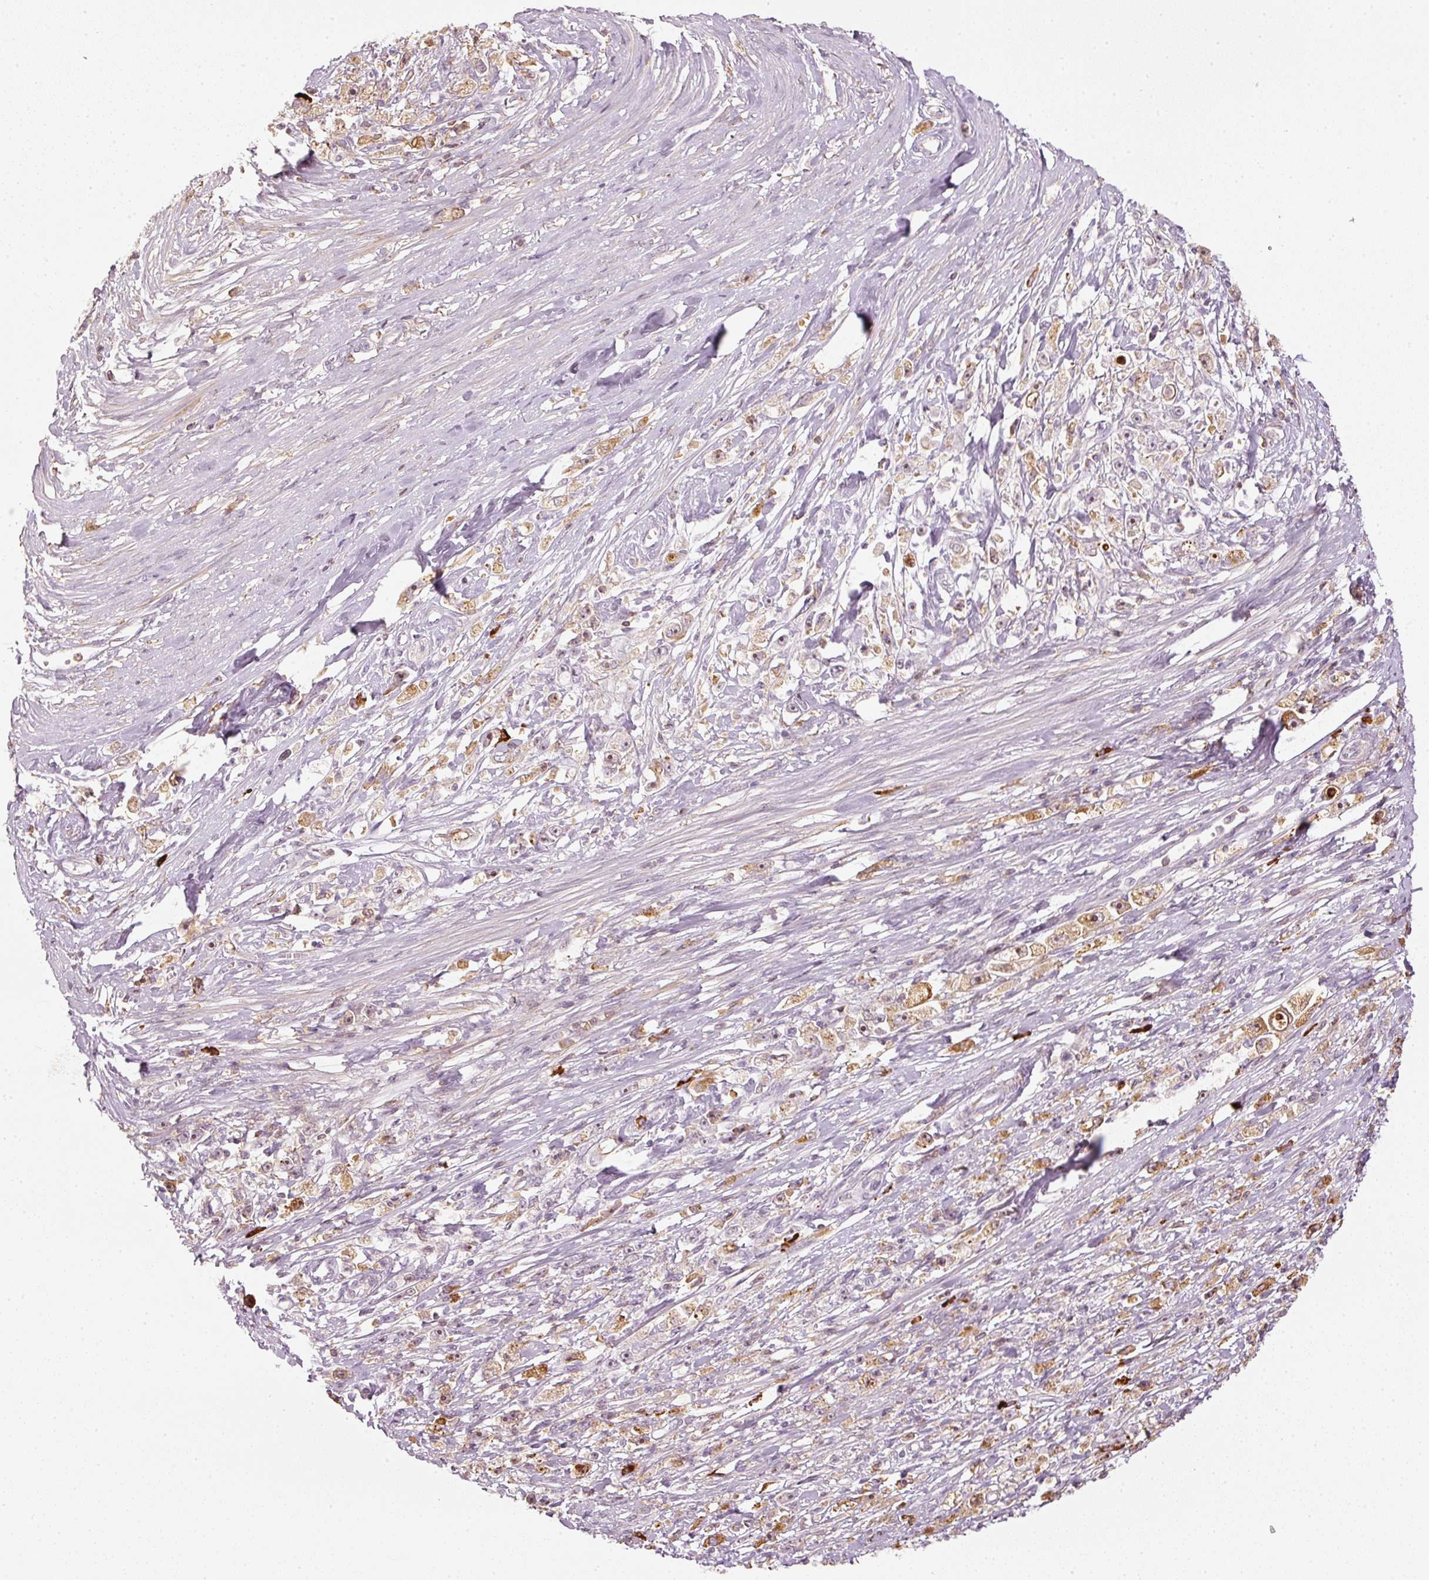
{"staining": {"intensity": "moderate", "quantity": "25%-75%", "location": "cytoplasmic/membranous"}, "tissue": "stomach cancer", "cell_type": "Tumor cells", "image_type": "cancer", "snomed": [{"axis": "morphology", "description": "Adenocarcinoma, NOS"}, {"axis": "topography", "description": "Stomach"}], "caption": "Immunohistochemical staining of human stomach cancer (adenocarcinoma) exhibits medium levels of moderate cytoplasmic/membranous protein positivity in approximately 25%-75% of tumor cells.", "gene": "VCAM1", "patient": {"sex": "female", "age": 59}}